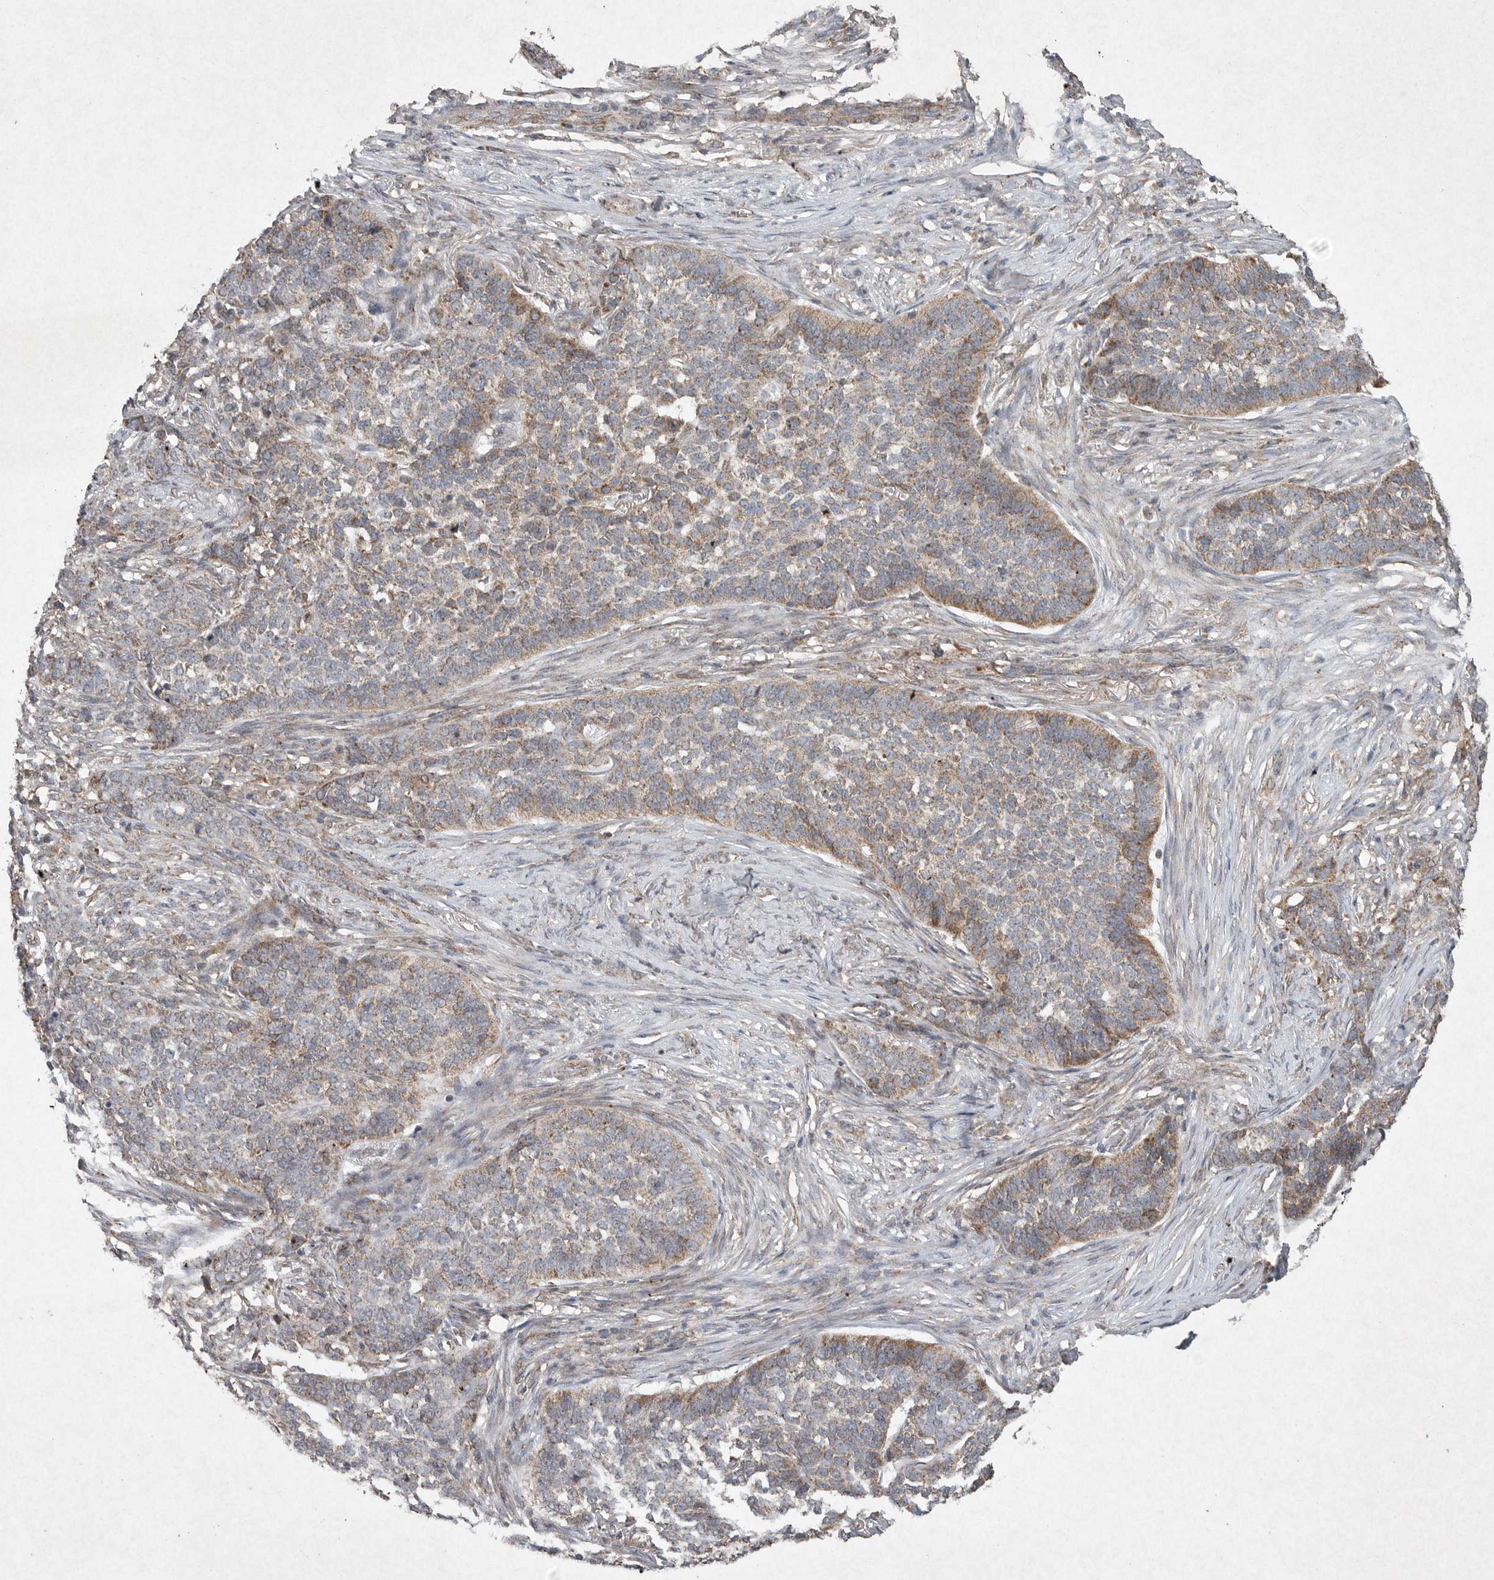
{"staining": {"intensity": "moderate", "quantity": ">75%", "location": "cytoplasmic/membranous"}, "tissue": "skin cancer", "cell_type": "Tumor cells", "image_type": "cancer", "snomed": [{"axis": "morphology", "description": "Basal cell carcinoma"}, {"axis": "topography", "description": "Skin"}], "caption": "Immunohistochemical staining of skin basal cell carcinoma shows moderate cytoplasmic/membranous protein staining in about >75% of tumor cells.", "gene": "DDR1", "patient": {"sex": "male", "age": 85}}